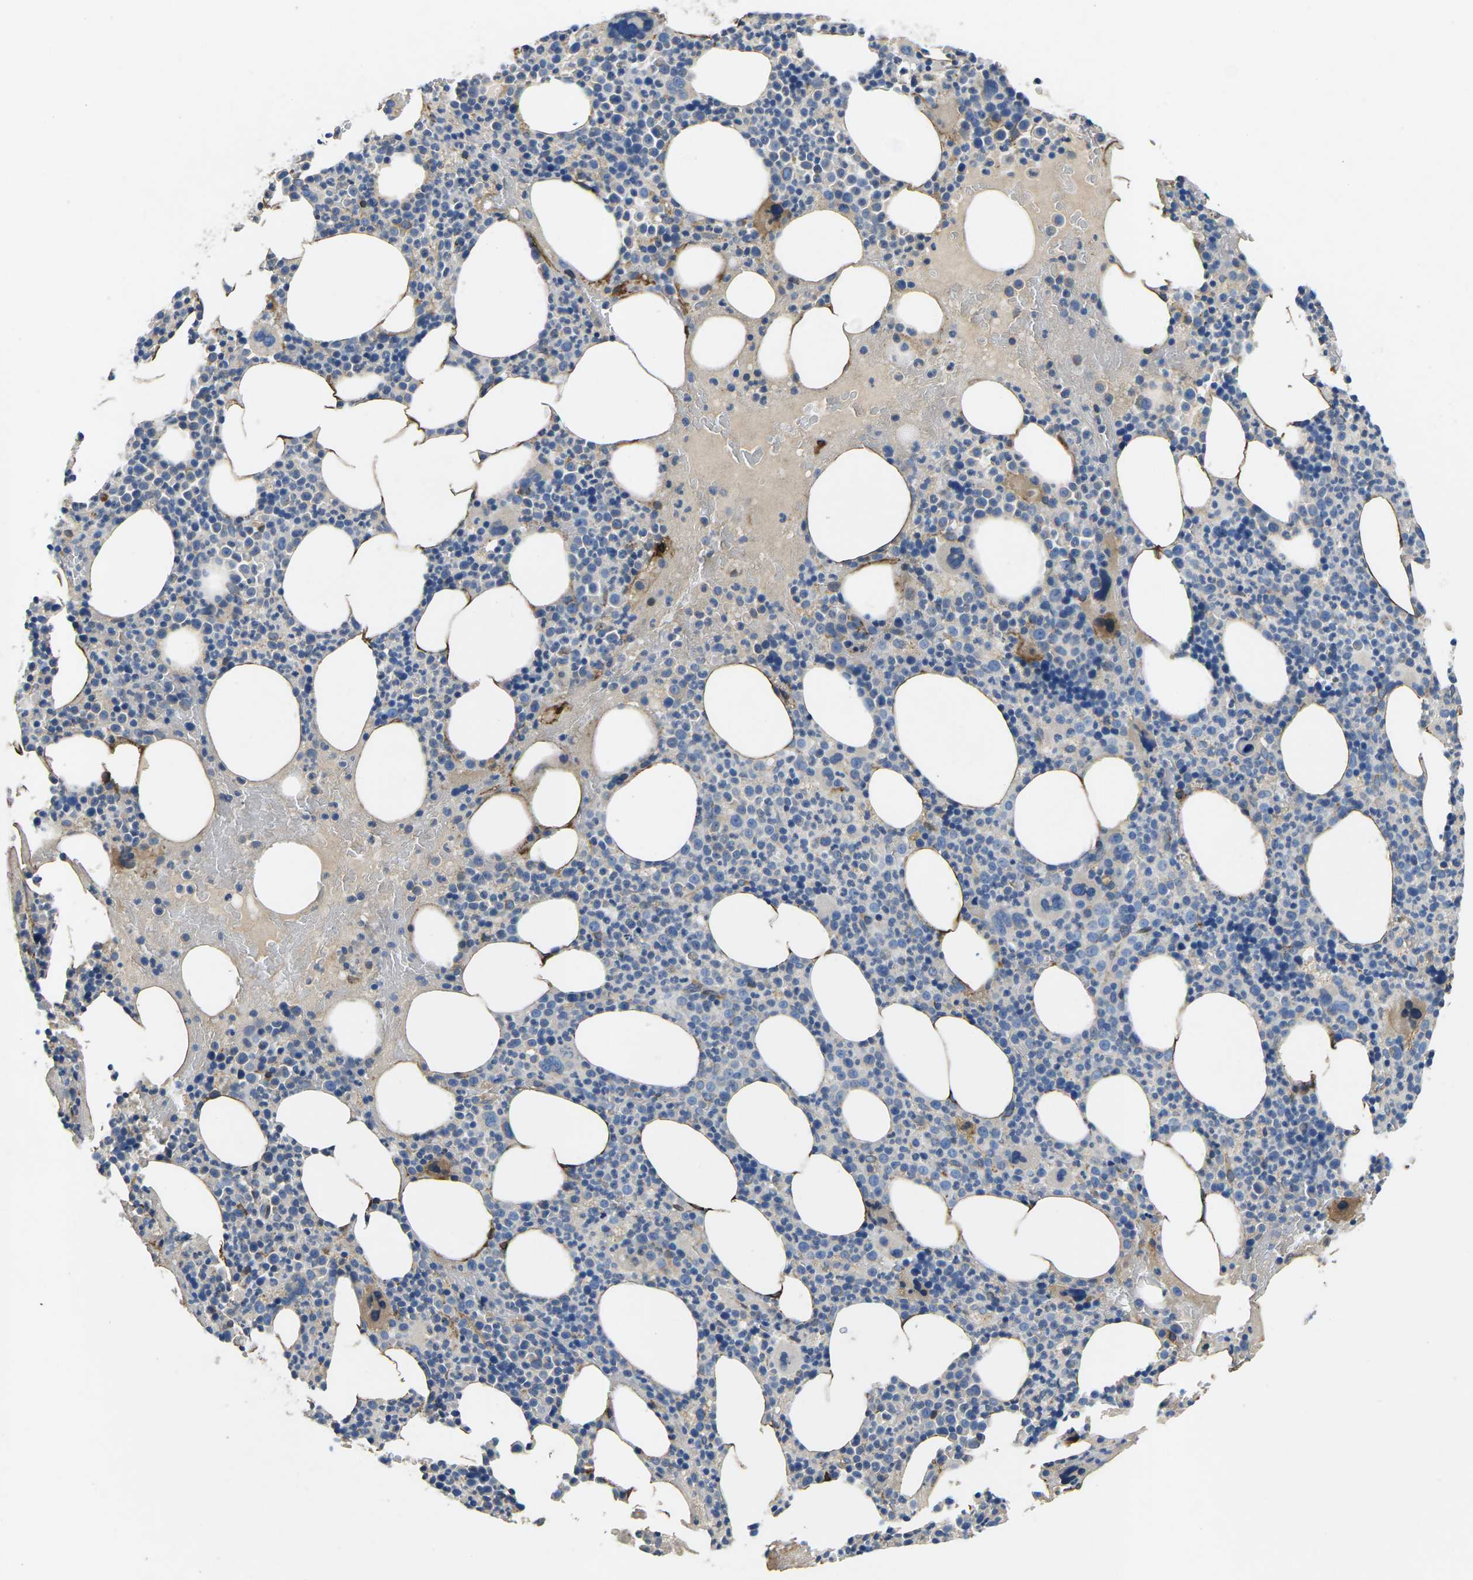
{"staining": {"intensity": "weak", "quantity": "<25%", "location": "cytoplasmic/membranous"}, "tissue": "bone marrow", "cell_type": "Hematopoietic cells", "image_type": "normal", "snomed": [{"axis": "morphology", "description": "Normal tissue, NOS"}, {"axis": "morphology", "description": "Inflammation, NOS"}, {"axis": "topography", "description": "Bone marrow"}], "caption": "Immunohistochemistry micrograph of normal human bone marrow stained for a protein (brown), which displays no expression in hematopoietic cells. (Immunohistochemistry, brightfield microscopy, high magnification).", "gene": "PDZD8", "patient": {"sex": "male", "age": 73}}